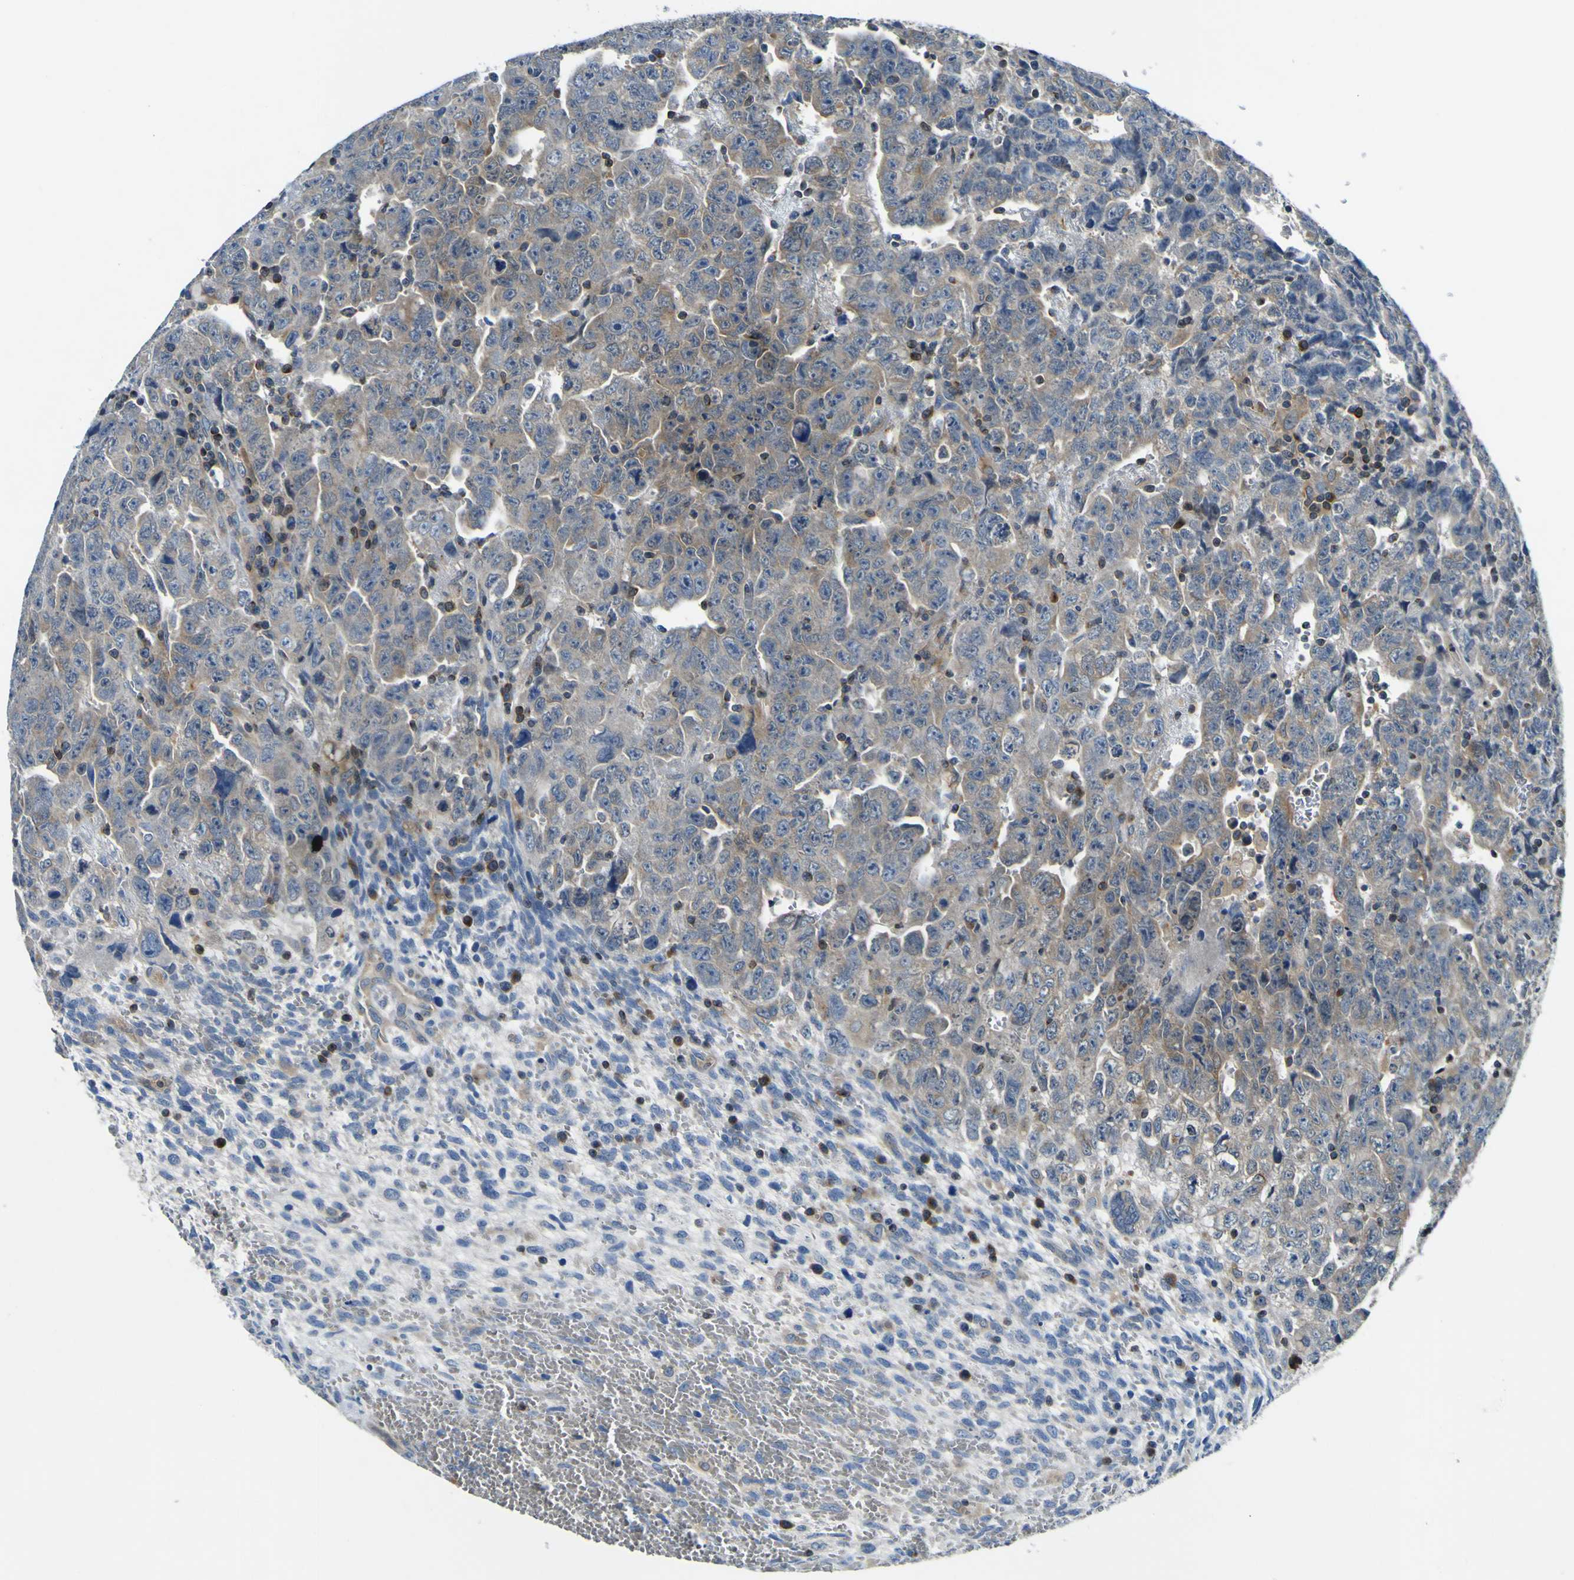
{"staining": {"intensity": "moderate", "quantity": "25%-75%", "location": "cytoplasmic/membranous"}, "tissue": "testis cancer", "cell_type": "Tumor cells", "image_type": "cancer", "snomed": [{"axis": "morphology", "description": "Carcinoma, Embryonal, NOS"}, {"axis": "topography", "description": "Testis"}], "caption": "Immunohistochemical staining of testis embryonal carcinoma exhibits medium levels of moderate cytoplasmic/membranous expression in about 25%-75% of tumor cells.", "gene": "EML2", "patient": {"sex": "male", "age": 28}}